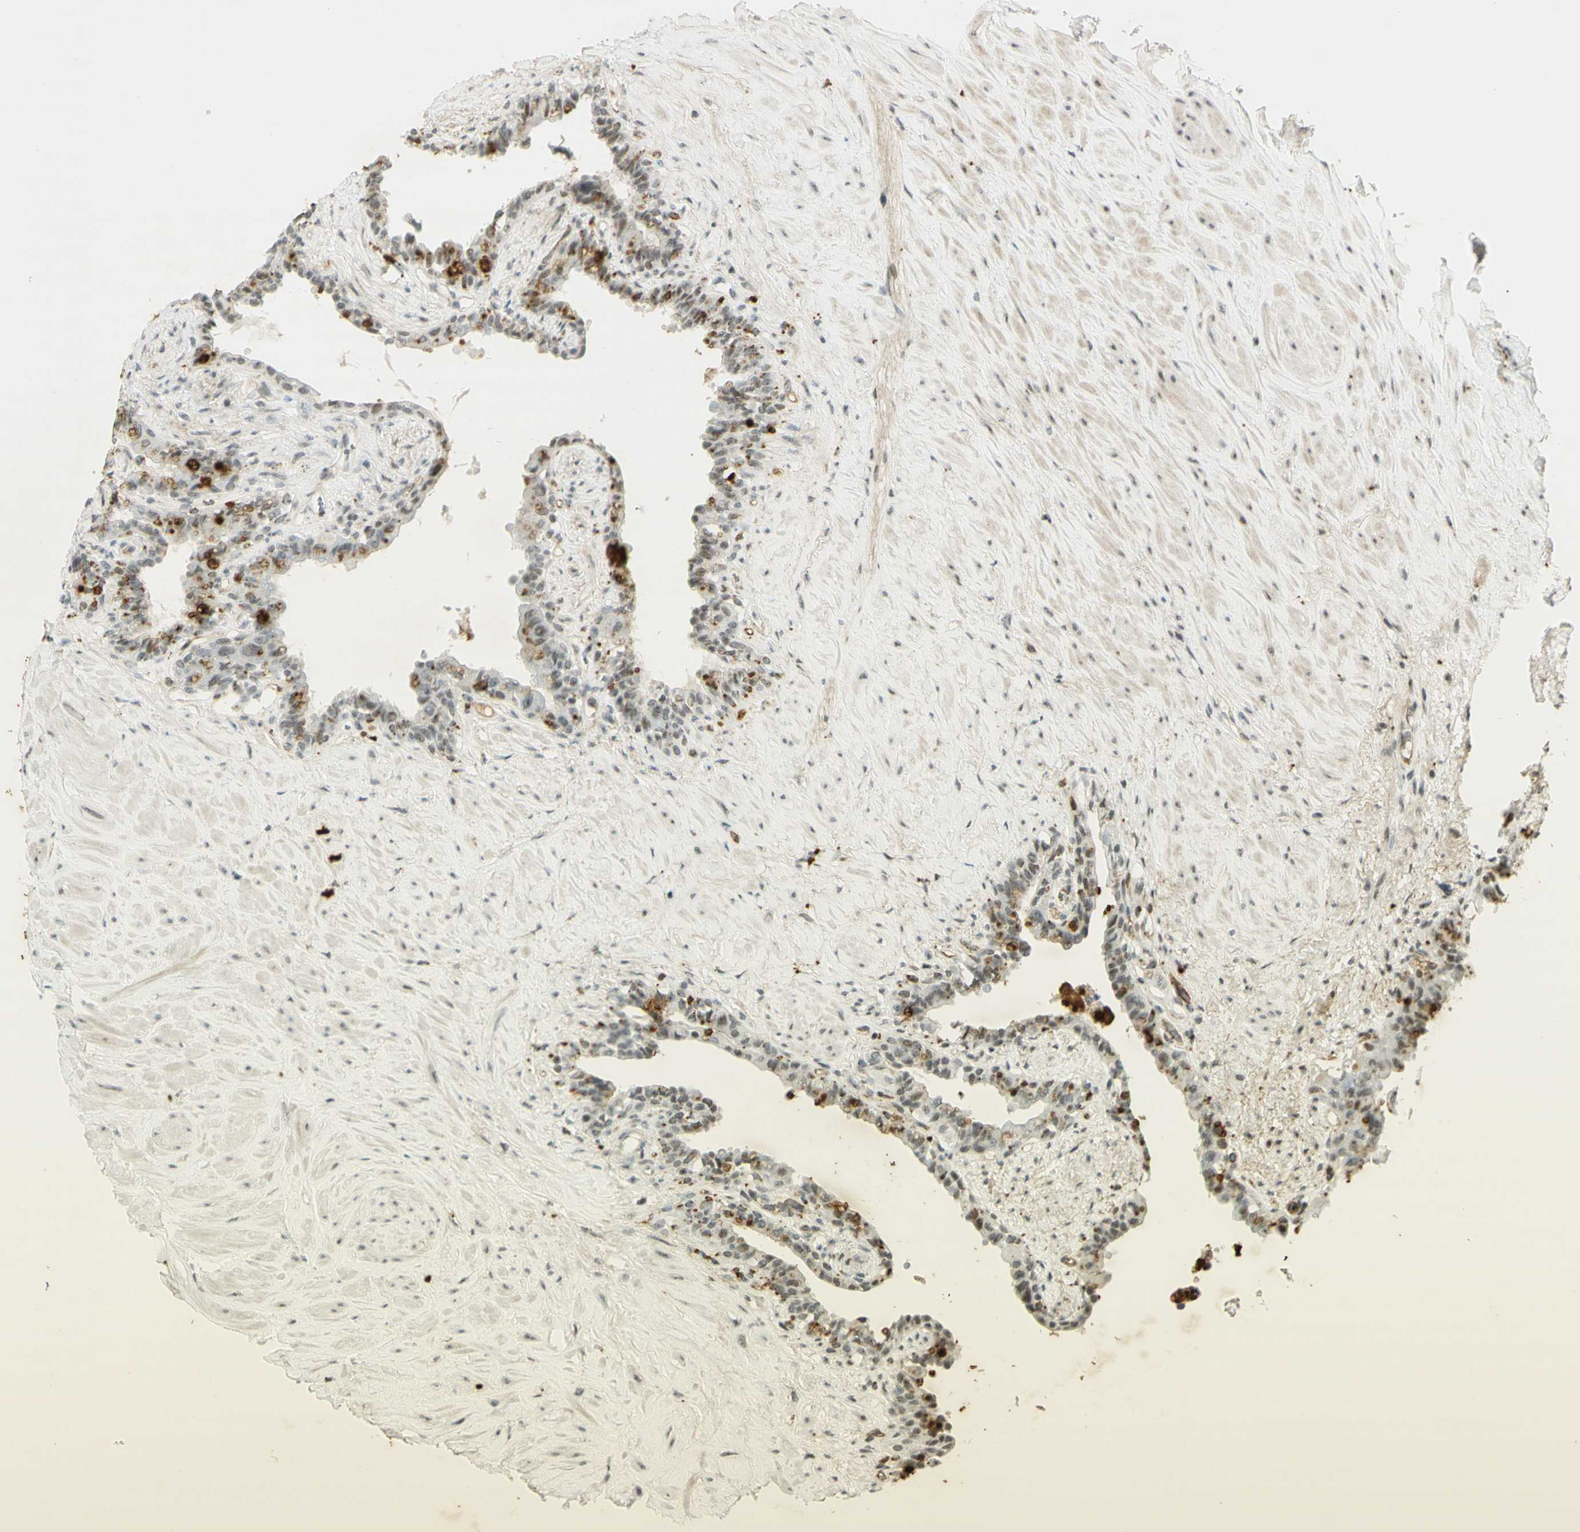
{"staining": {"intensity": "moderate", "quantity": ">75%", "location": "nuclear"}, "tissue": "seminal vesicle", "cell_type": "Glandular cells", "image_type": "normal", "snomed": [{"axis": "morphology", "description": "Normal tissue, NOS"}, {"axis": "topography", "description": "Seminal veicle"}], "caption": "This image displays unremarkable seminal vesicle stained with IHC to label a protein in brown. The nuclear of glandular cells show moderate positivity for the protein. Nuclei are counter-stained blue.", "gene": "IRF1", "patient": {"sex": "male", "age": 63}}